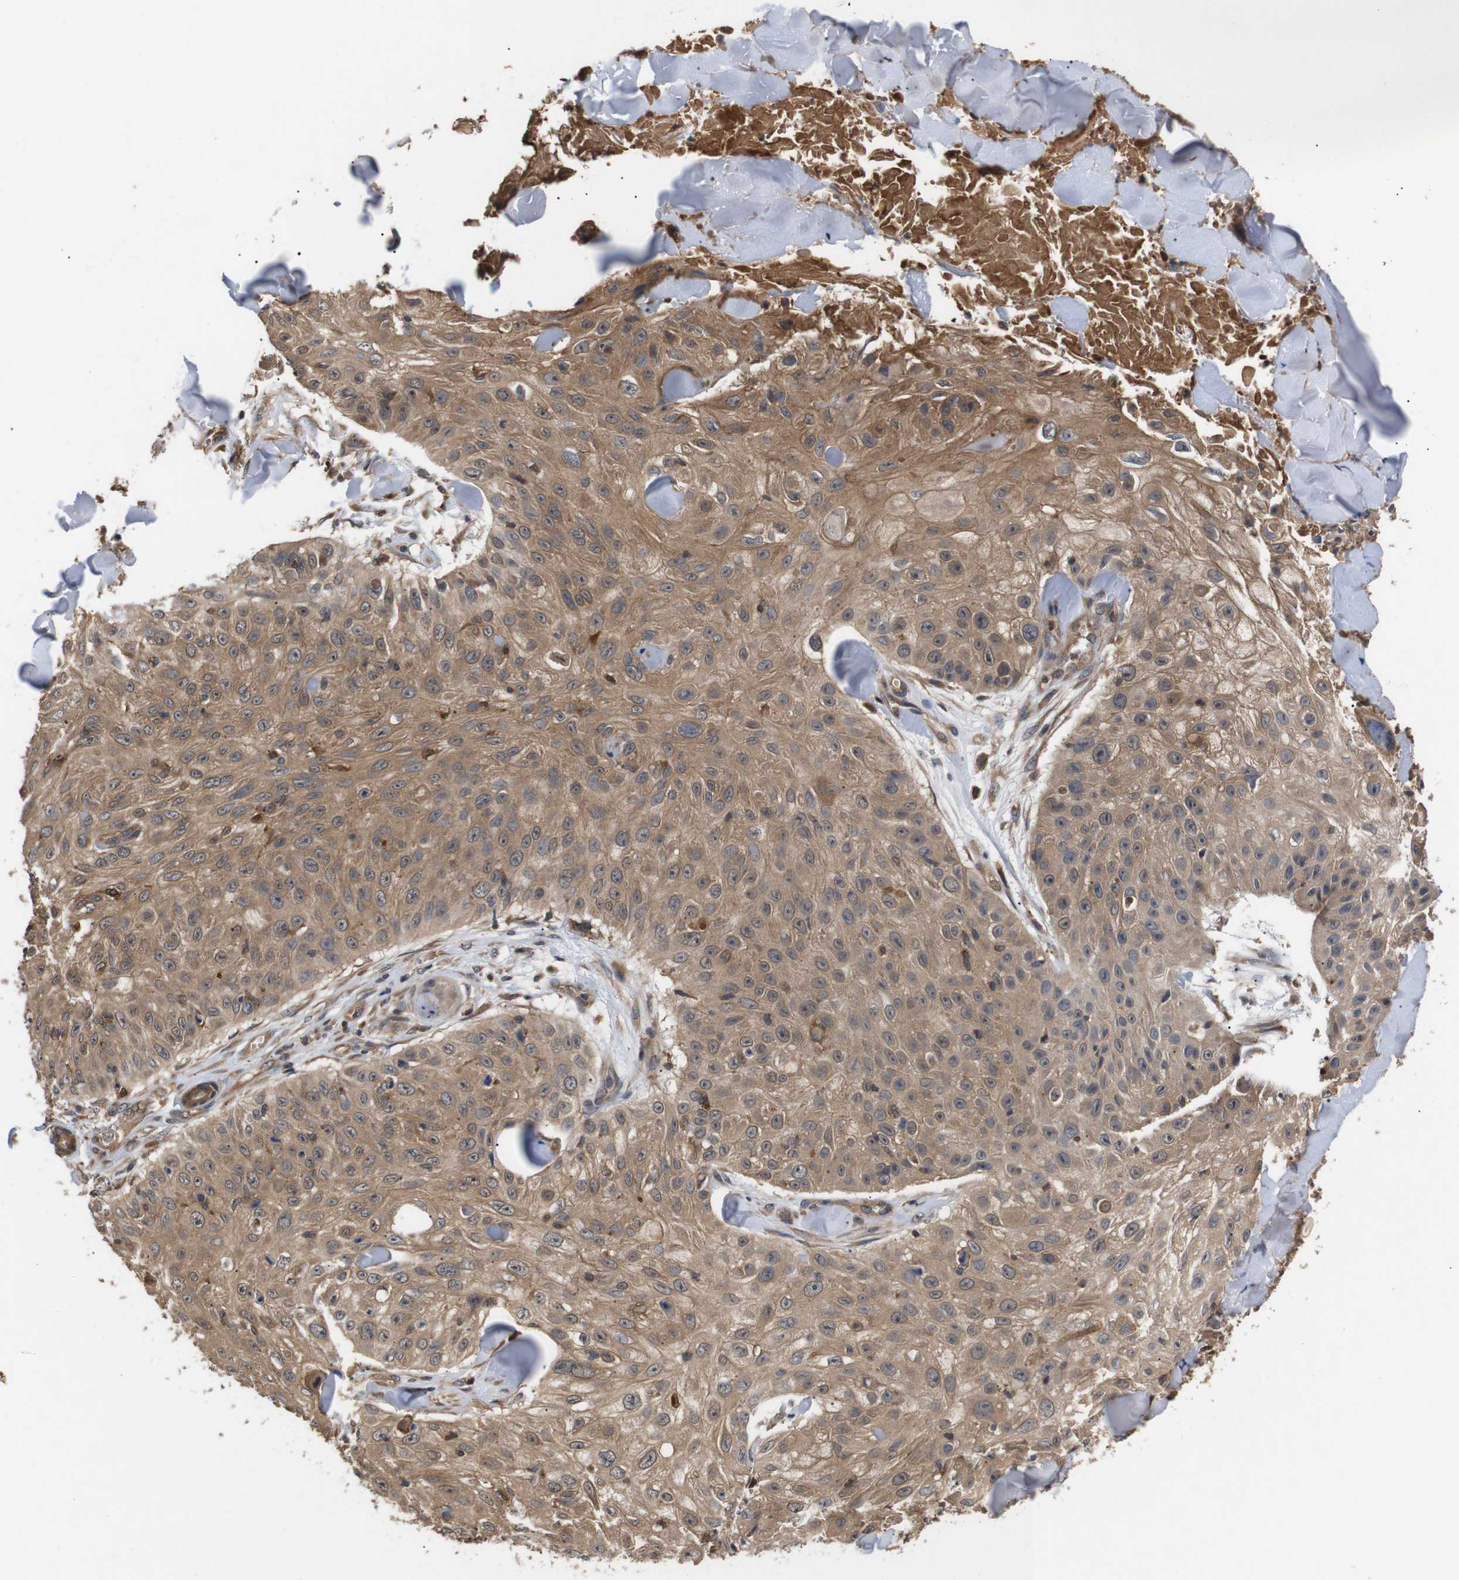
{"staining": {"intensity": "moderate", "quantity": ">75%", "location": "cytoplasmic/membranous"}, "tissue": "skin cancer", "cell_type": "Tumor cells", "image_type": "cancer", "snomed": [{"axis": "morphology", "description": "Squamous cell carcinoma, NOS"}, {"axis": "topography", "description": "Skin"}], "caption": "IHC of skin cancer (squamous cell carcinoma) demonstrates medium levels of moderate cytoplasmic/membranous staining in about >75% of tumor cells.", "gene": "DDR1", "patient": {"sex": "male", "age": 86}}